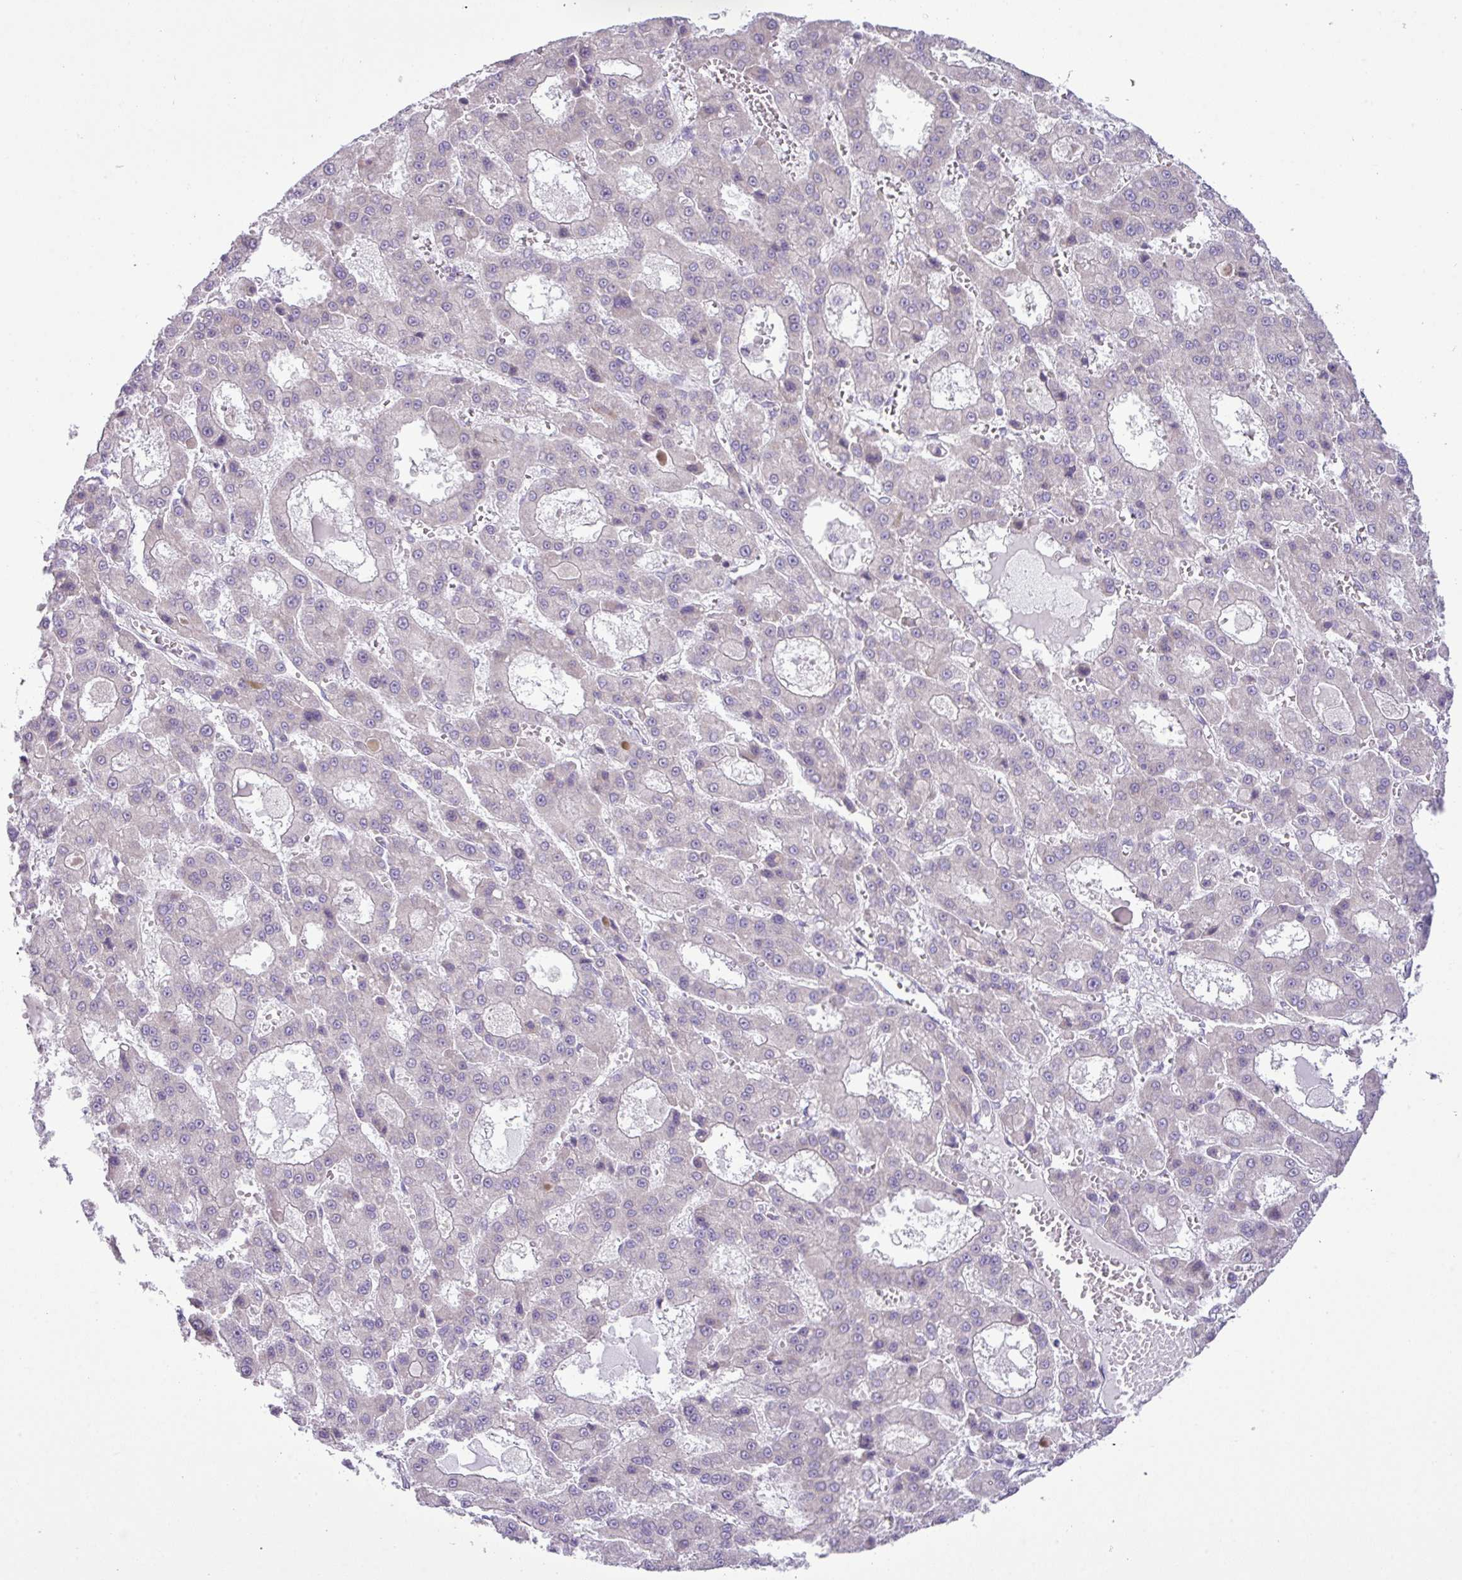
{"staining": {"intensity": "negative", "quantity": "none", "location": "none"}, "tissue": "liver cancer", "cell_type": "Tumor cells", "image_type": "cancer", "snomed": [{"axis": "morphology", "description": "Carcinoma, Hepatocellular, NOS"}, {"axis": "topography", "description": "Liver"}], "caption": "DAB immunohistochemical staining of liver cancer (hepatocellular carcinoma) shows no significant positivity in tumor cells. Brightfield microscopy of immunohistochemistry stained with DAB (brown) and hematoxylin (blue), captured at high magnification.", "gene": "MAK16", "patient": {"sex": "male", "age": 70}}